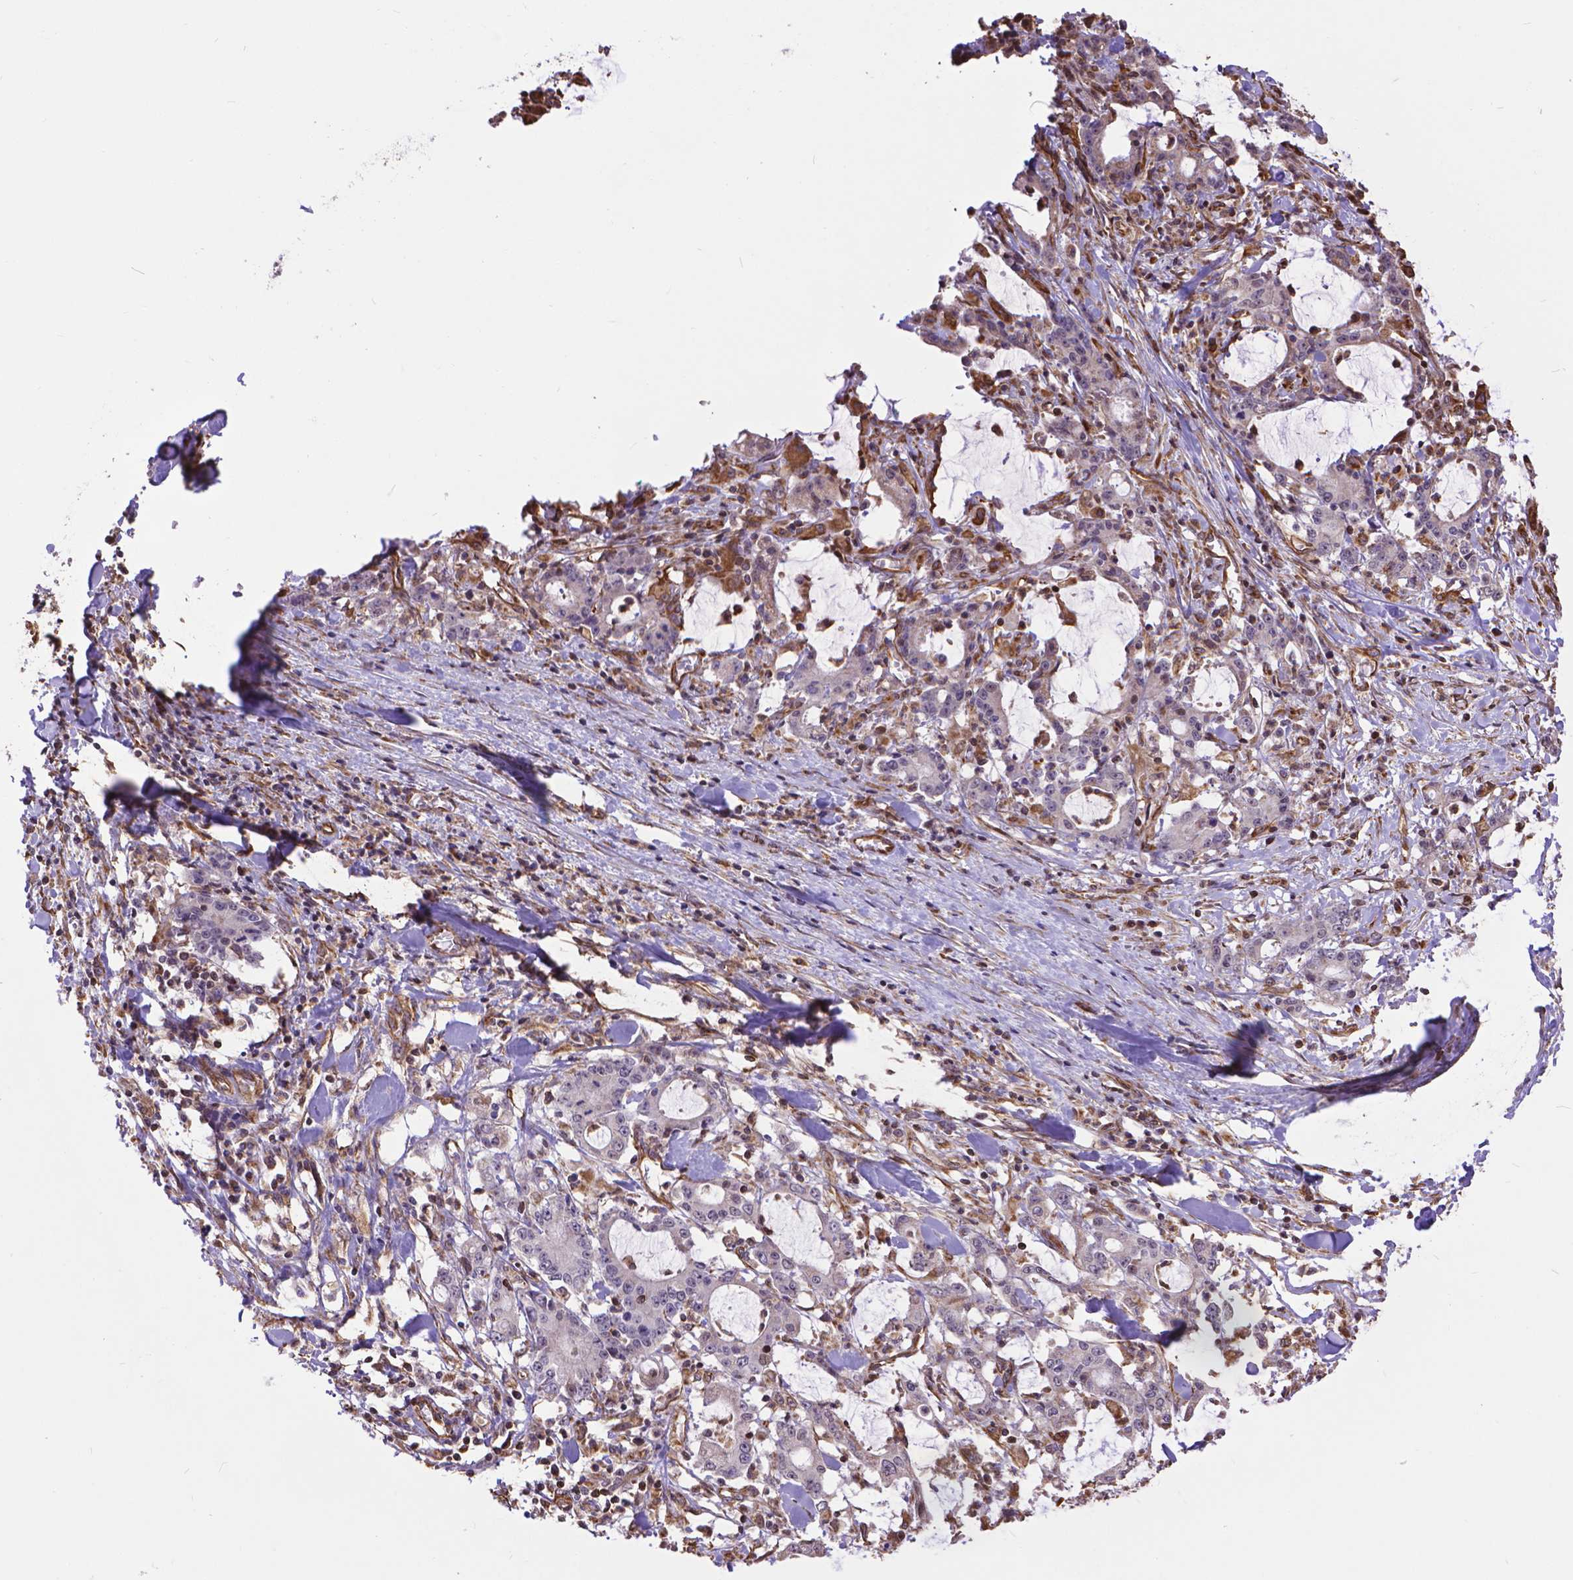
{"staining": {"intensity": "negative", "quantity": "none", "location": "none"}, "tissue": "stomach cancer", "cell_type": "Tumor cells", "image_type": "cancer", "snomed": [{"axis": "morphology", "description": "Adenocarcinoma, NOS"}, {"axis": "topography", "description": "Stomach, upper"}], "caption": "This image is of stomach cancer stained with IHC to label a protein in brown with the nuclei are counter-stained blue. There is no positivity in tumor cells. (DAB (3,3'-diaminobenzidine) immunohistochemistry visualized using brightfield microscopy, high magnification).", "gene": "TMEM135", "patient": {"sex": "male", "age": 68}}